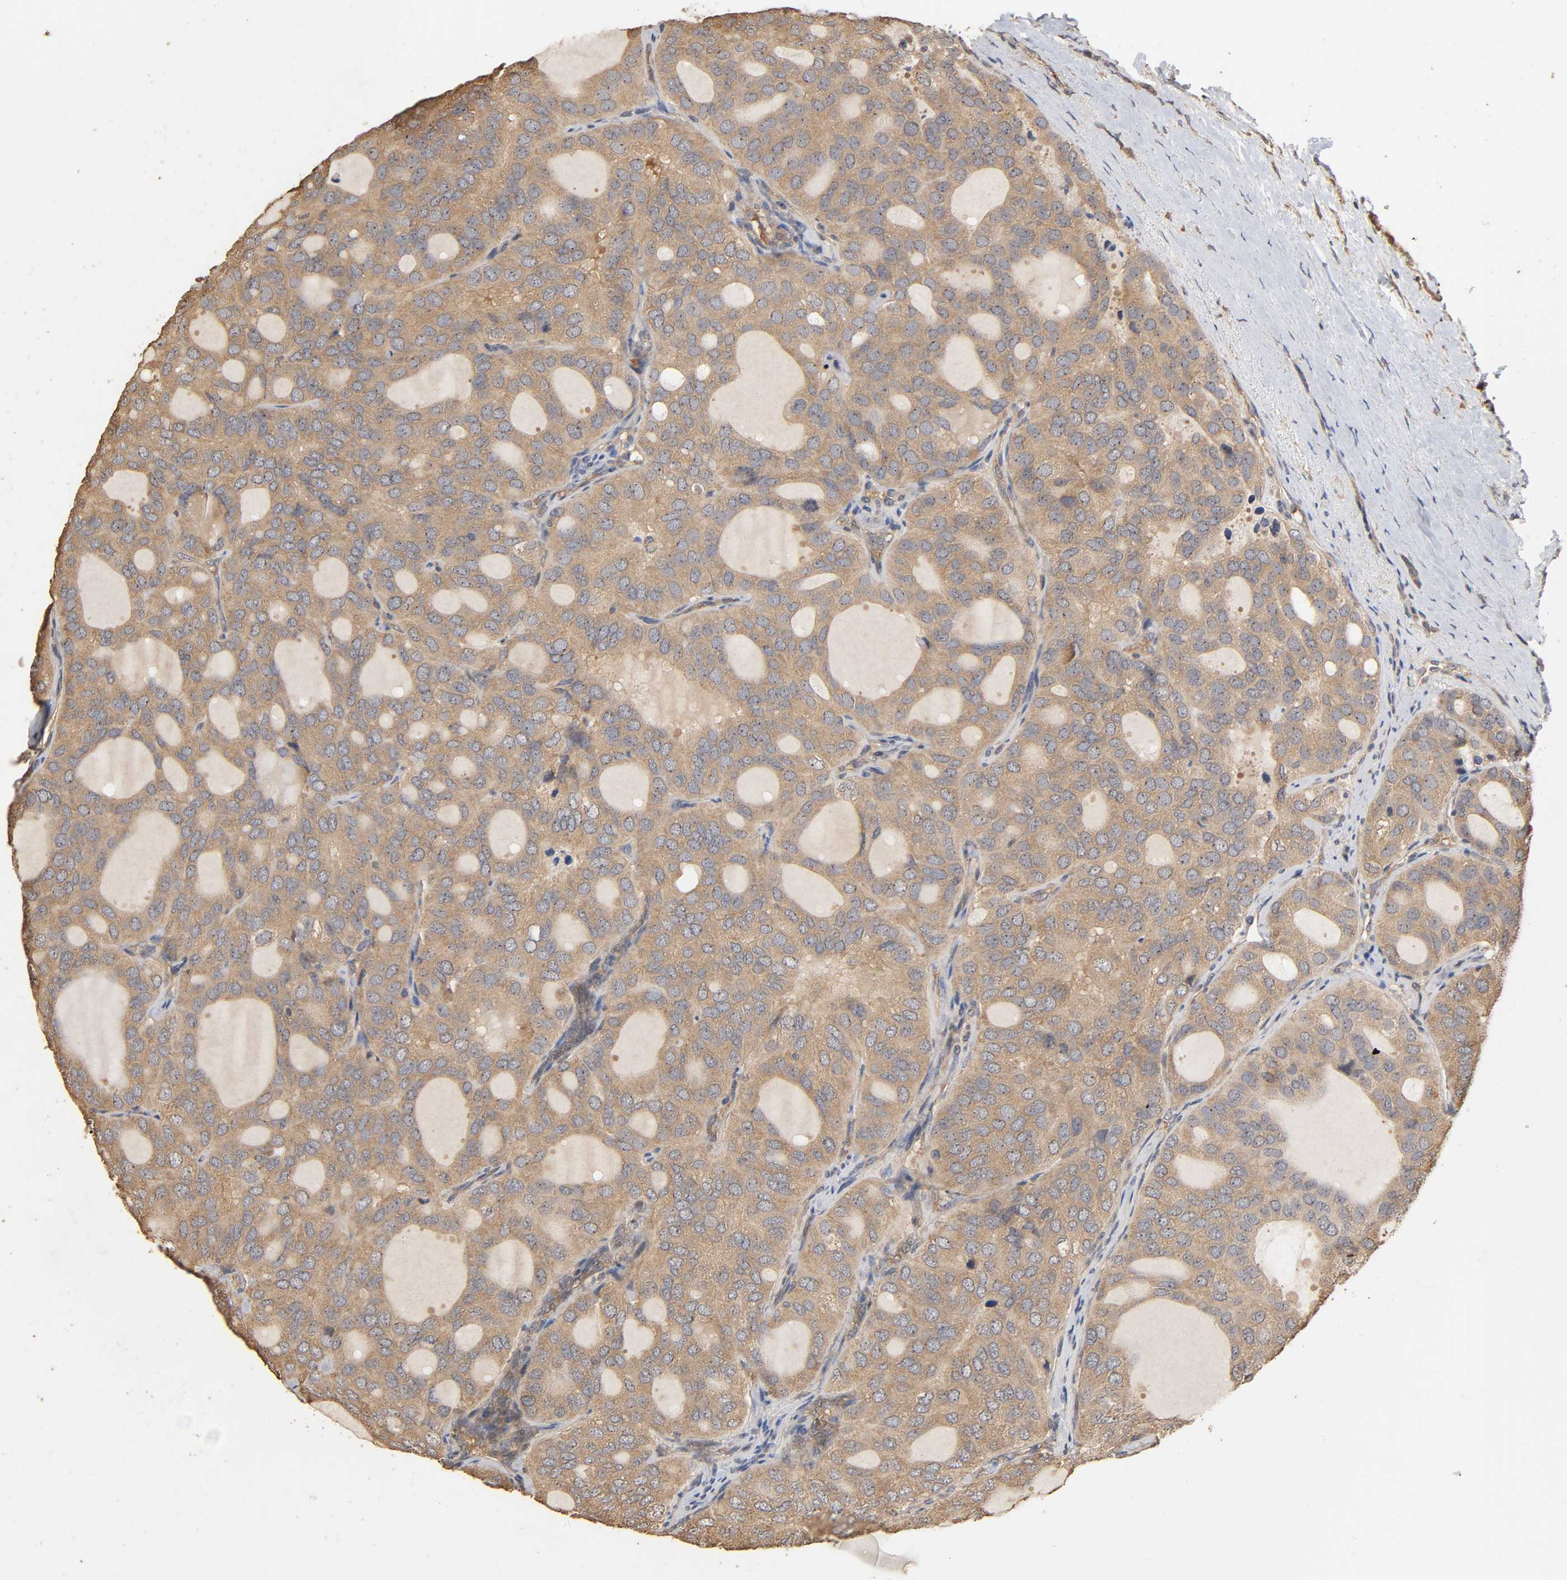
{"staining": {"intensity": "weak", "quantity": ">75%", "location": "cytoplasmic/membranous"}, "tissue": "thyroid cancer", "cell_type": "Tumor cells", "image_type": "cancer", "snomed": [{"axis": "morphology", "description": "Follicular adenoma carcinoma, NOS"}, {"axis": "topography", "description": "Thyroid gland"}], "caption": "Immunohistochemistry photomicrograph of neoplastic tissue: human thyroid follicular adenoma carcinoma stained using immunohistochemistry (IHC) shows low levels of weak protein expression localized specifically in the cytoplasmic/membranous of tumor cells, appearing as a cytoplasmic/membranous brown color.", "gene": "ARHGEF7", "patient": {"sex": "male", "age": 75}}